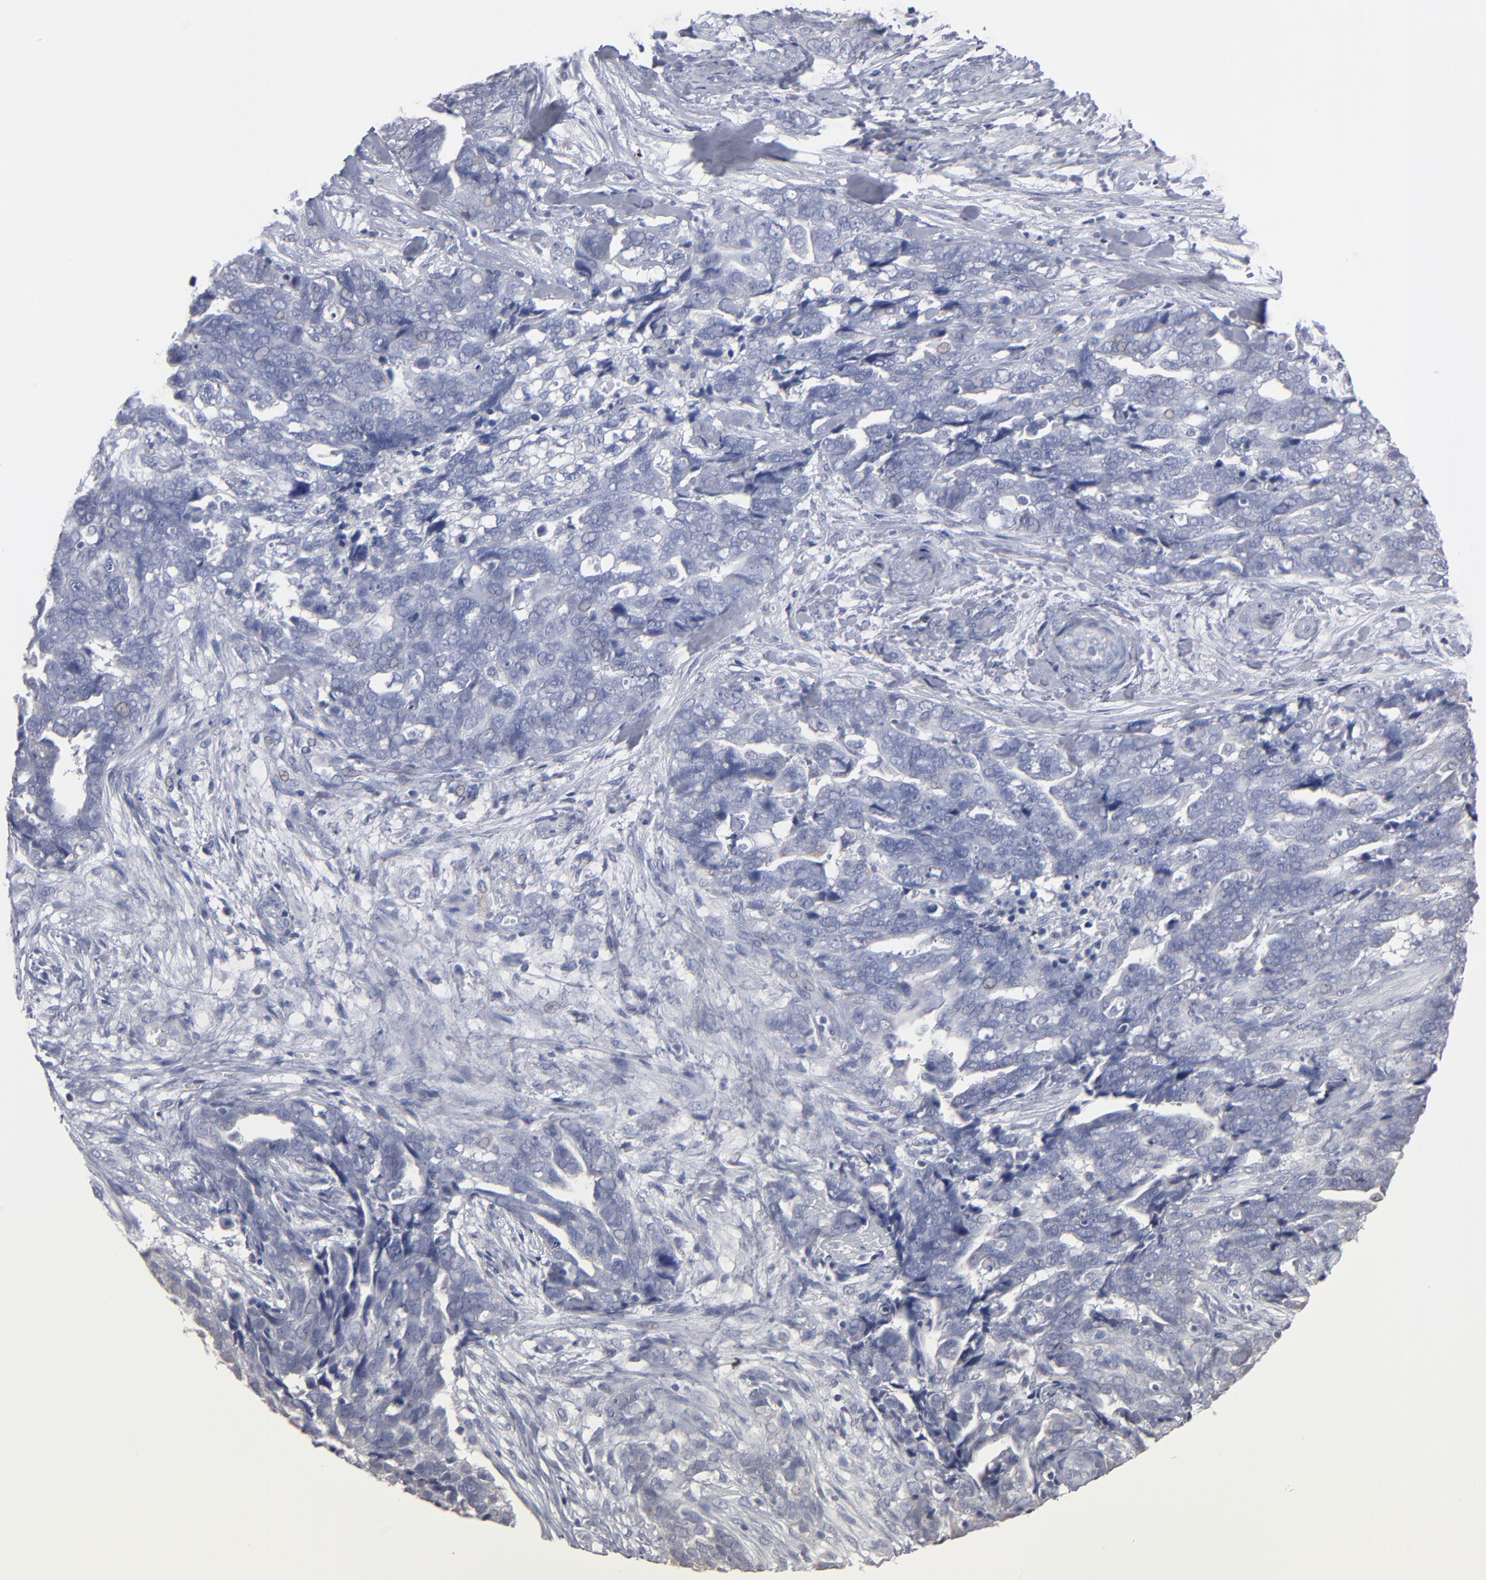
{"staining": {"intensity": "weak", "quantity": "<25%", "location": "nuclear"}, "tissue": "ovarian cancer", "cell_type": "Tumor cells", "image_type": "cancer", "snomed": [{"axis": "morphology", "description": "Normal tissue, NOS"}, {"axis": "morphology", "description": "Cystadenocarcinoma, serous, NOS"}, {"axis": "topography", "description": "Fallopian tube"}, {"axis": "topography", "description": "Ovary"}], "caption": "The immunohistochemistry histopathology image has no significant expression in tumor cells of ovarian serous cystadenocarcinoma tissue. Nuclei are stained in blue.", "gene": "RPH3A", "patient": {"sex": "female", "age": 56}}